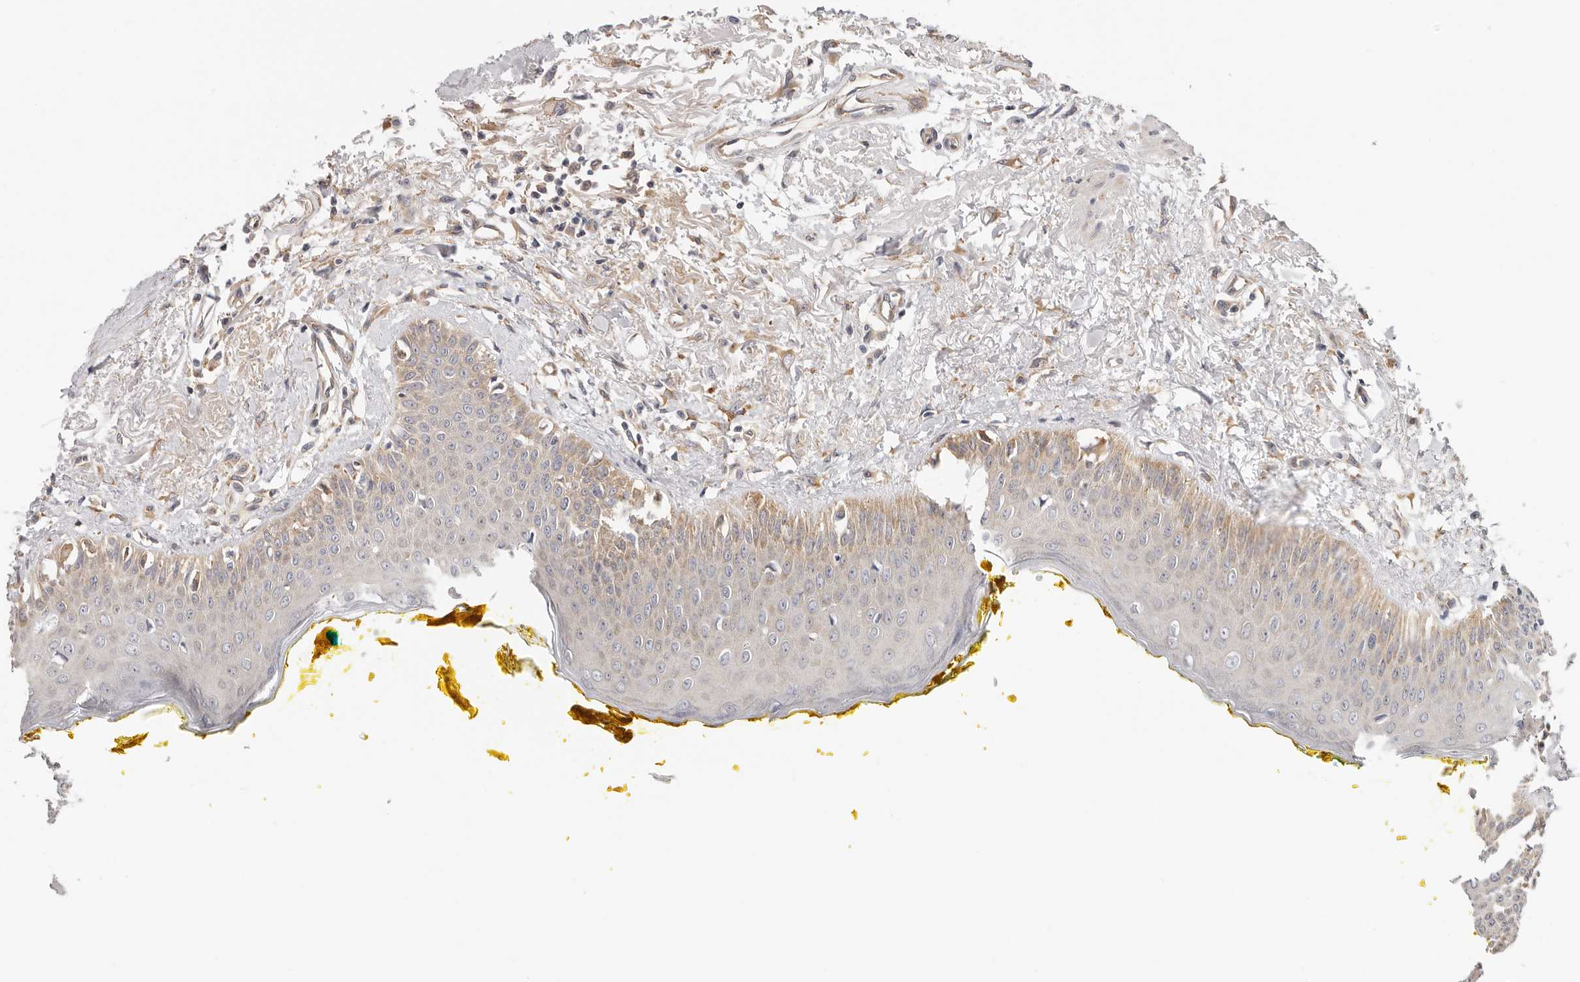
{"staining": {"intensity": "weak", "quantity": "25%-75%", "location": "cytoplasmic/membranous"}, "tissue": "oral mucosa", "cell_type": "Squamous epithelial cells", "image_type": "normal", "snomed": [{"axis": "morphology", "description": "Normal tissue, NOS"}, {"axis": "topography", "description": "Oral tissue"}], "caption": "Protein positivity by IHC displays weak cytoplasmic/membranous expression in about 25%-75% of squamous epithelial cells in normal oral mucosa.", "gene": "AFDN", "patient": {"sex": "female", "age": 70}}